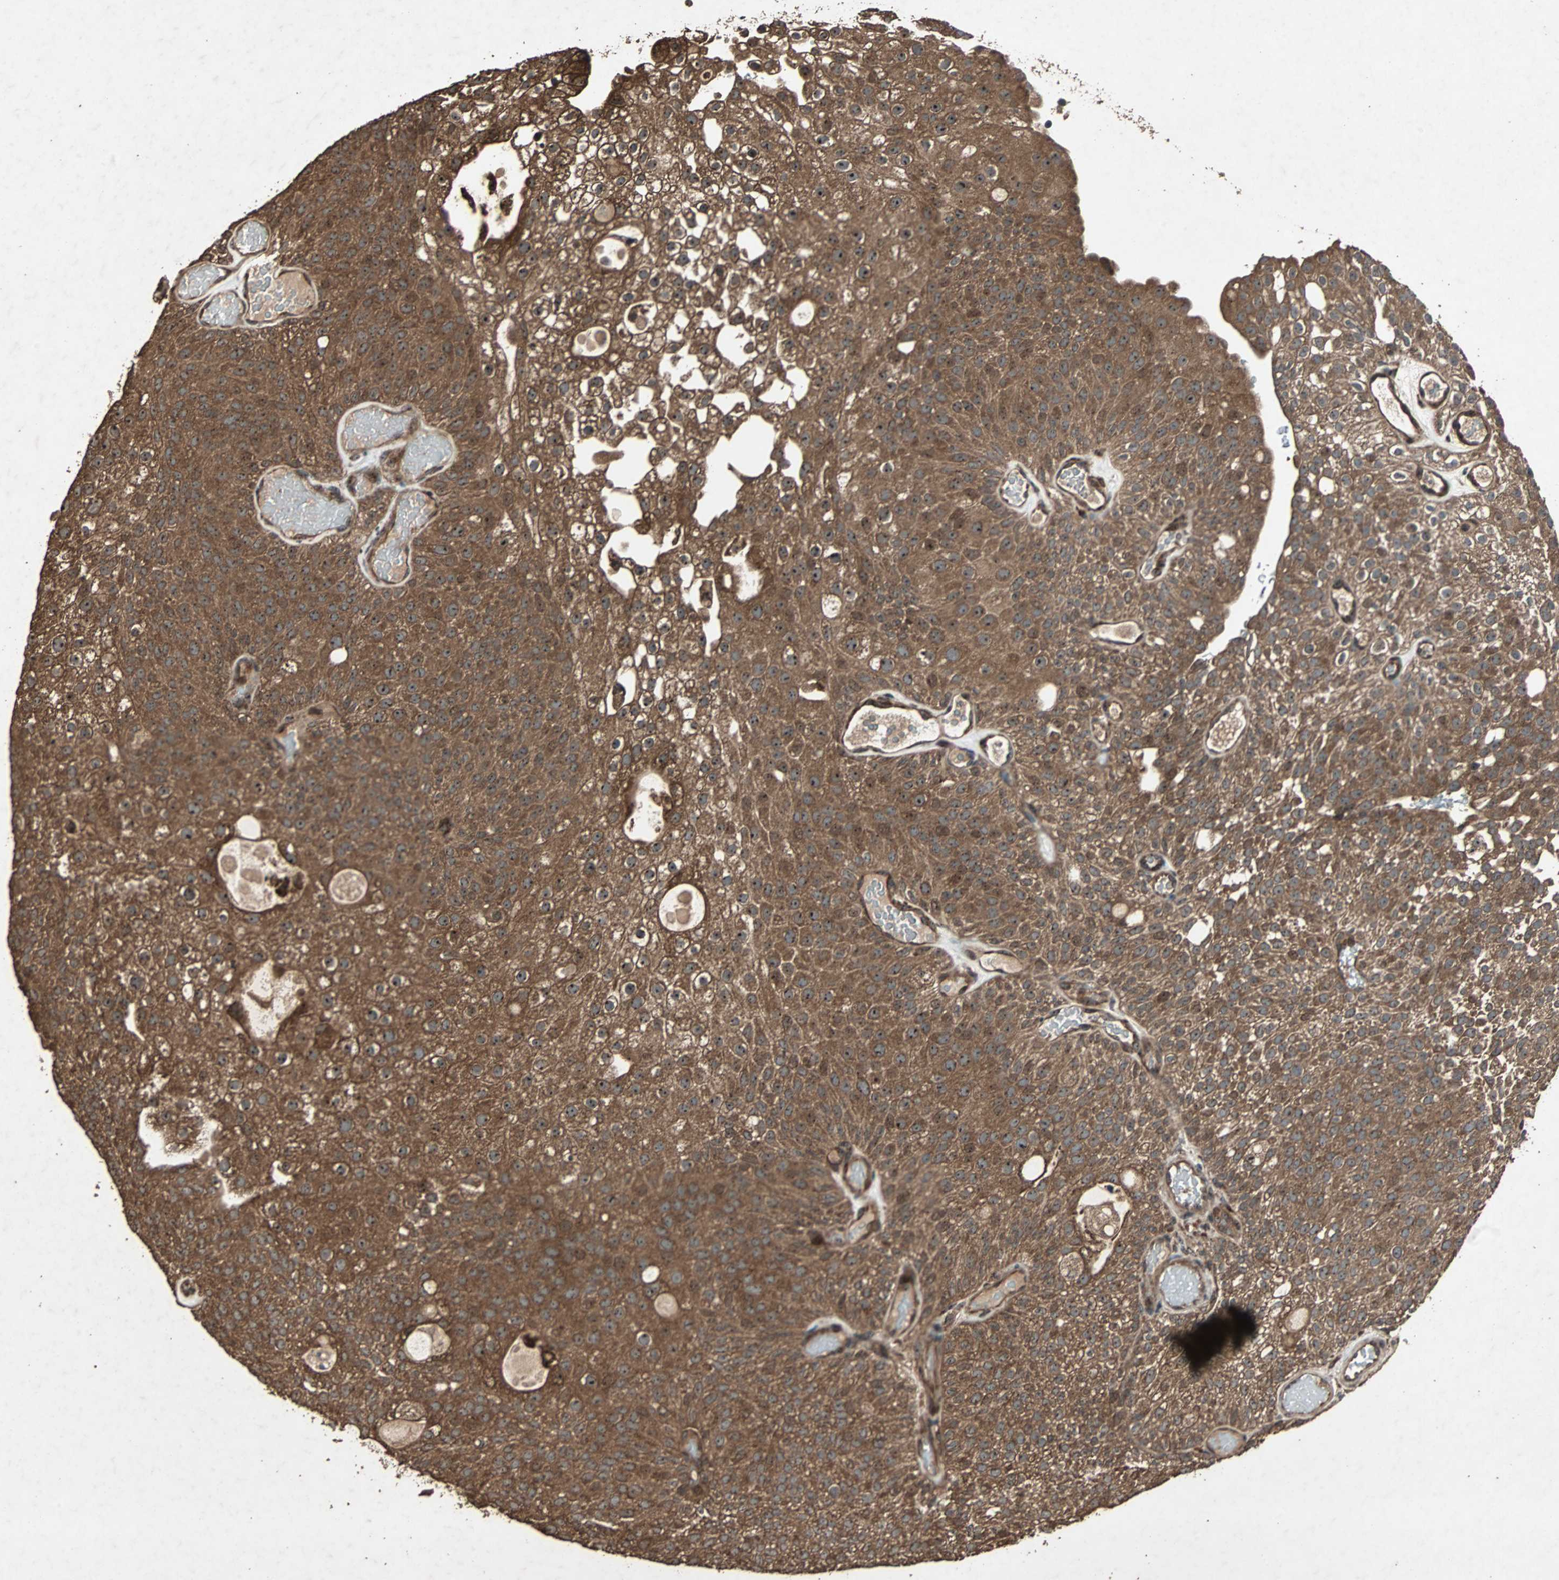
{"staining": {"intensity": "strong", "quantity": ">75%", "location": "cytoplasmic/membranous"}, "tissue": "urothelial cancer", "cell_type": "Tumor cells", "image_type": "cancer", "snomed": [{"axis": "morphology", "description": "Urothelial carcinoma, Low grade"}, {"axis": "topography", "description": "Urinary bladder"}], "caption": "Immunohistochemical staining of urothelial carcinoma (low-grade) demonstrates strong cytoplasmic/membranous protein staining in about >75% of tumor cells.", "gene": "LAMTOR5", "patient": {"sex": "male", "age": 78}}